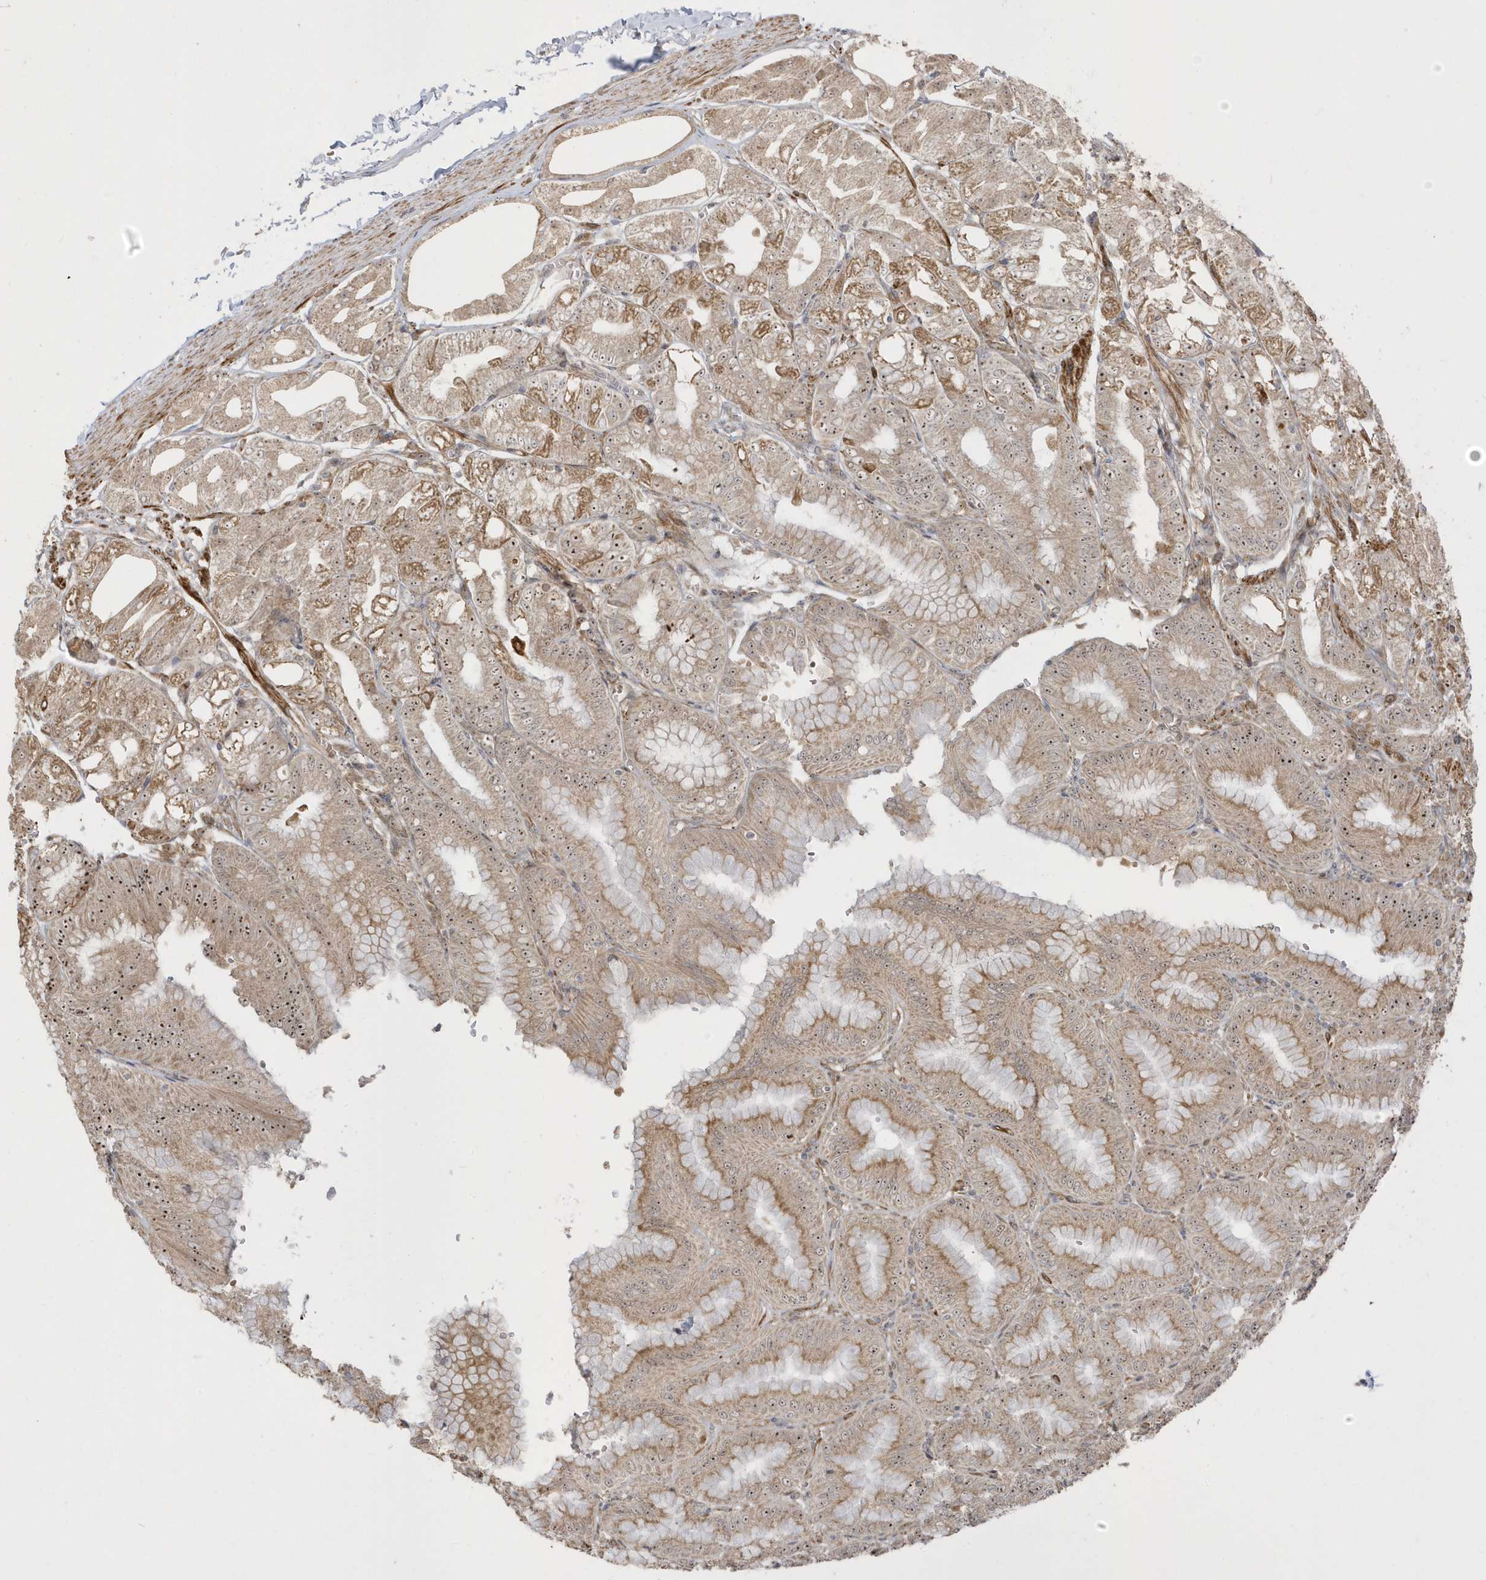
{"staining": {"intensity": "moderate", "quantity": ">75%", "location": "cytoplasmic/membranous,nuclear"}, "tissue": "stomach", "cell_type": "Glandular cells", "image_type": "normal", "snomed": [{"axis": "morphology", "description": "Normal tissue, NOS"}, {"axis": "topography", "description": "Stomach, lower"}], "caption": "Glandular cells display medium levels of moderate cytoplasmic/membranous,nuclear staining in about >75% of cells in unremarkable human stomach. The protein of interest is shown in brown color, while the nuclei are stained blue.", "gene": "ECM2", "patient": {"sex": "male", "age": 71}}